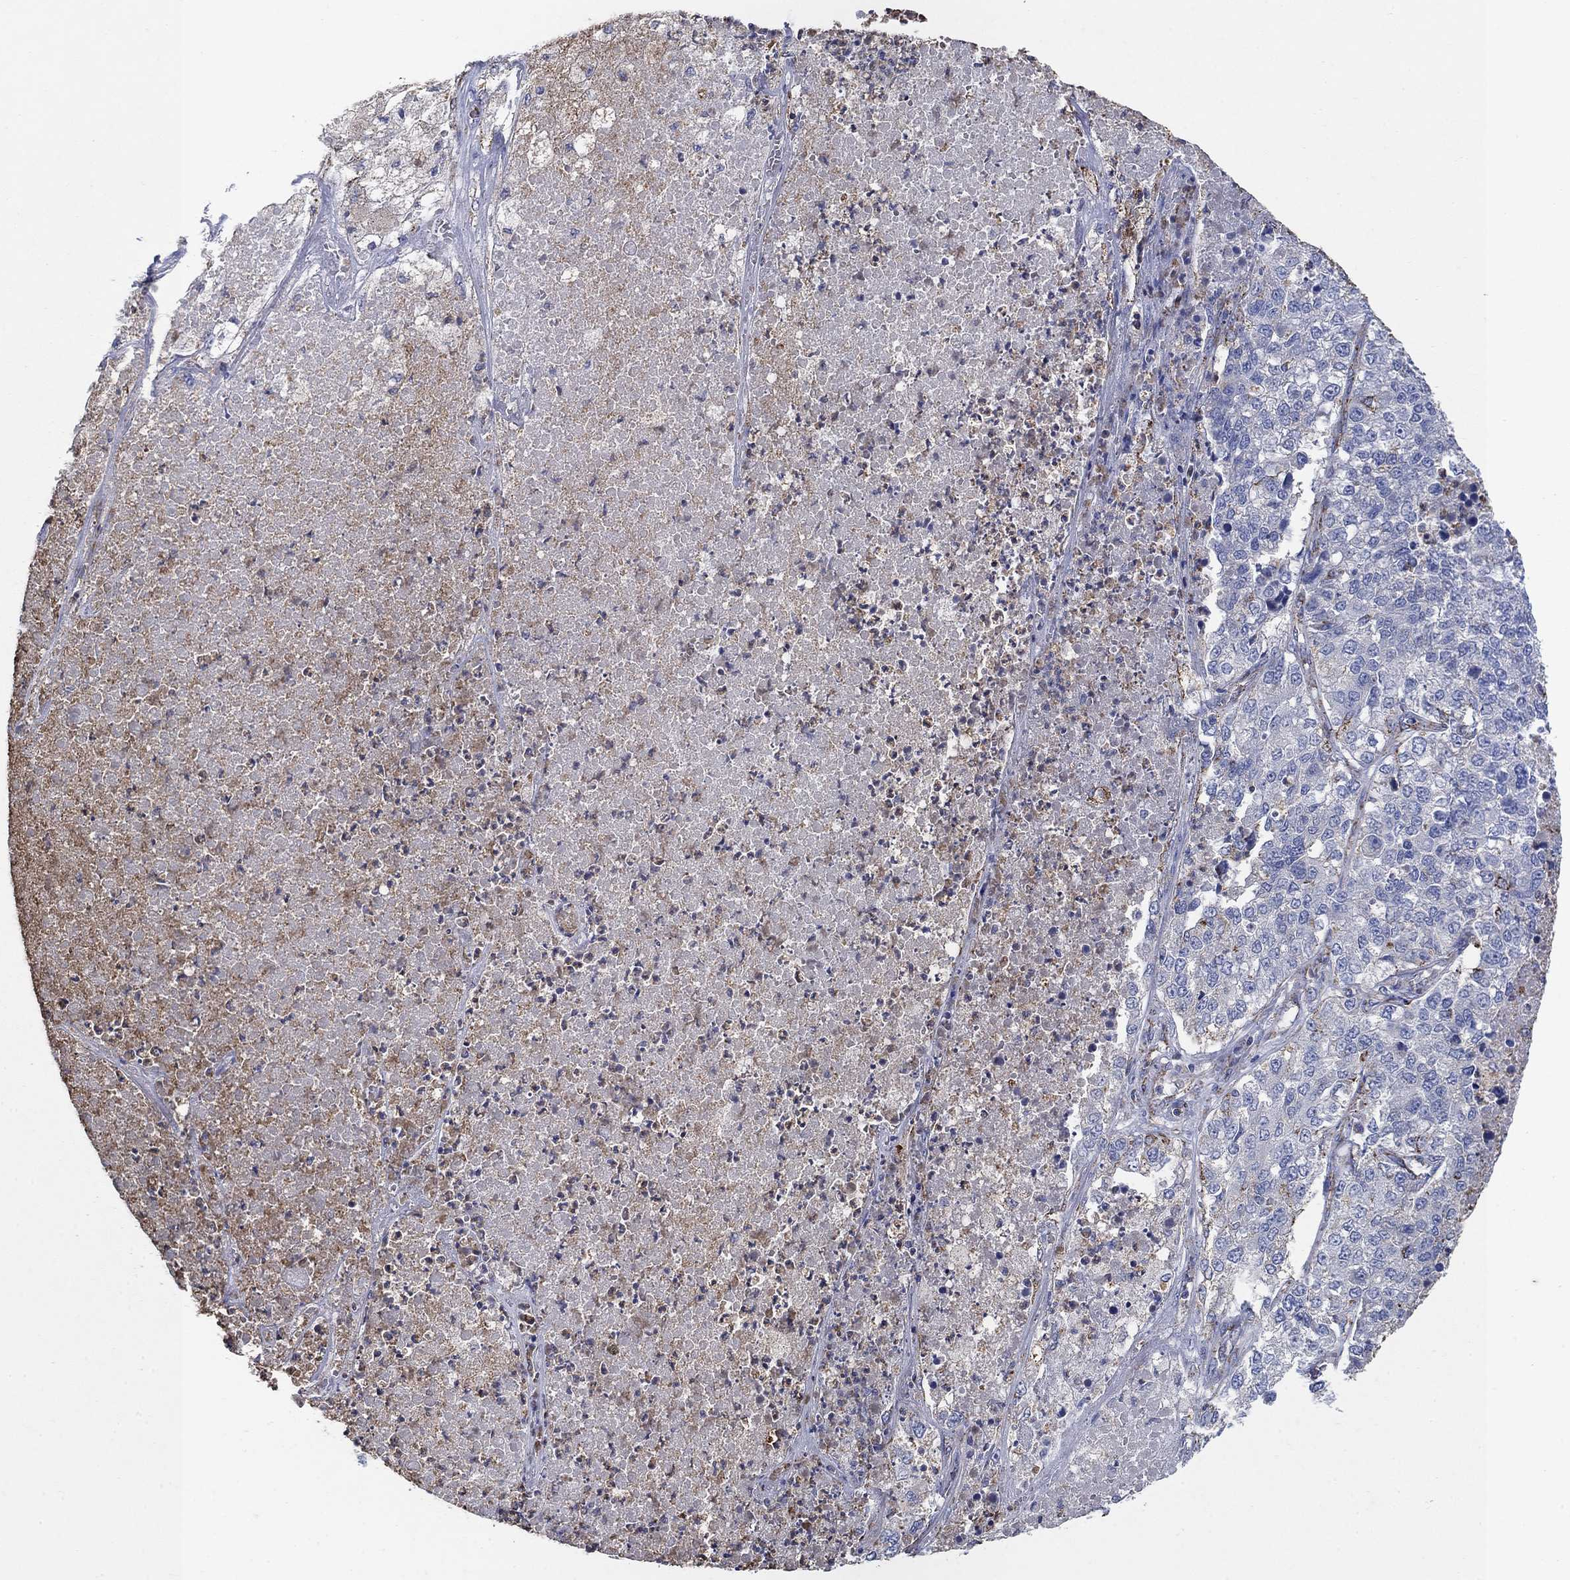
{"staining": {"intensity": "negative", "quantity": "none", "location": "none"}, "tissue": "lung cancer", "cell_type": "Tumor cells", "image_type": "cancer", "snomed": [{"axis": "morphology", "description": "Adenocarcinoma, NOS"}, {"axis": "topography", "description": "Lung"}], "caption": "DAB (3,3'-diaminobenzidine) immunohistochemical staining of adenocarcinoma (lung) shows no significant expression in tumor cells. The staining is performed using DAB (3,3'-diaminobenzidine) brown chromogen with nuclei counter-stained in using hematoxylin.", "gene": "PNPLA2", "patient": {"sex": "male", "age": 49}}